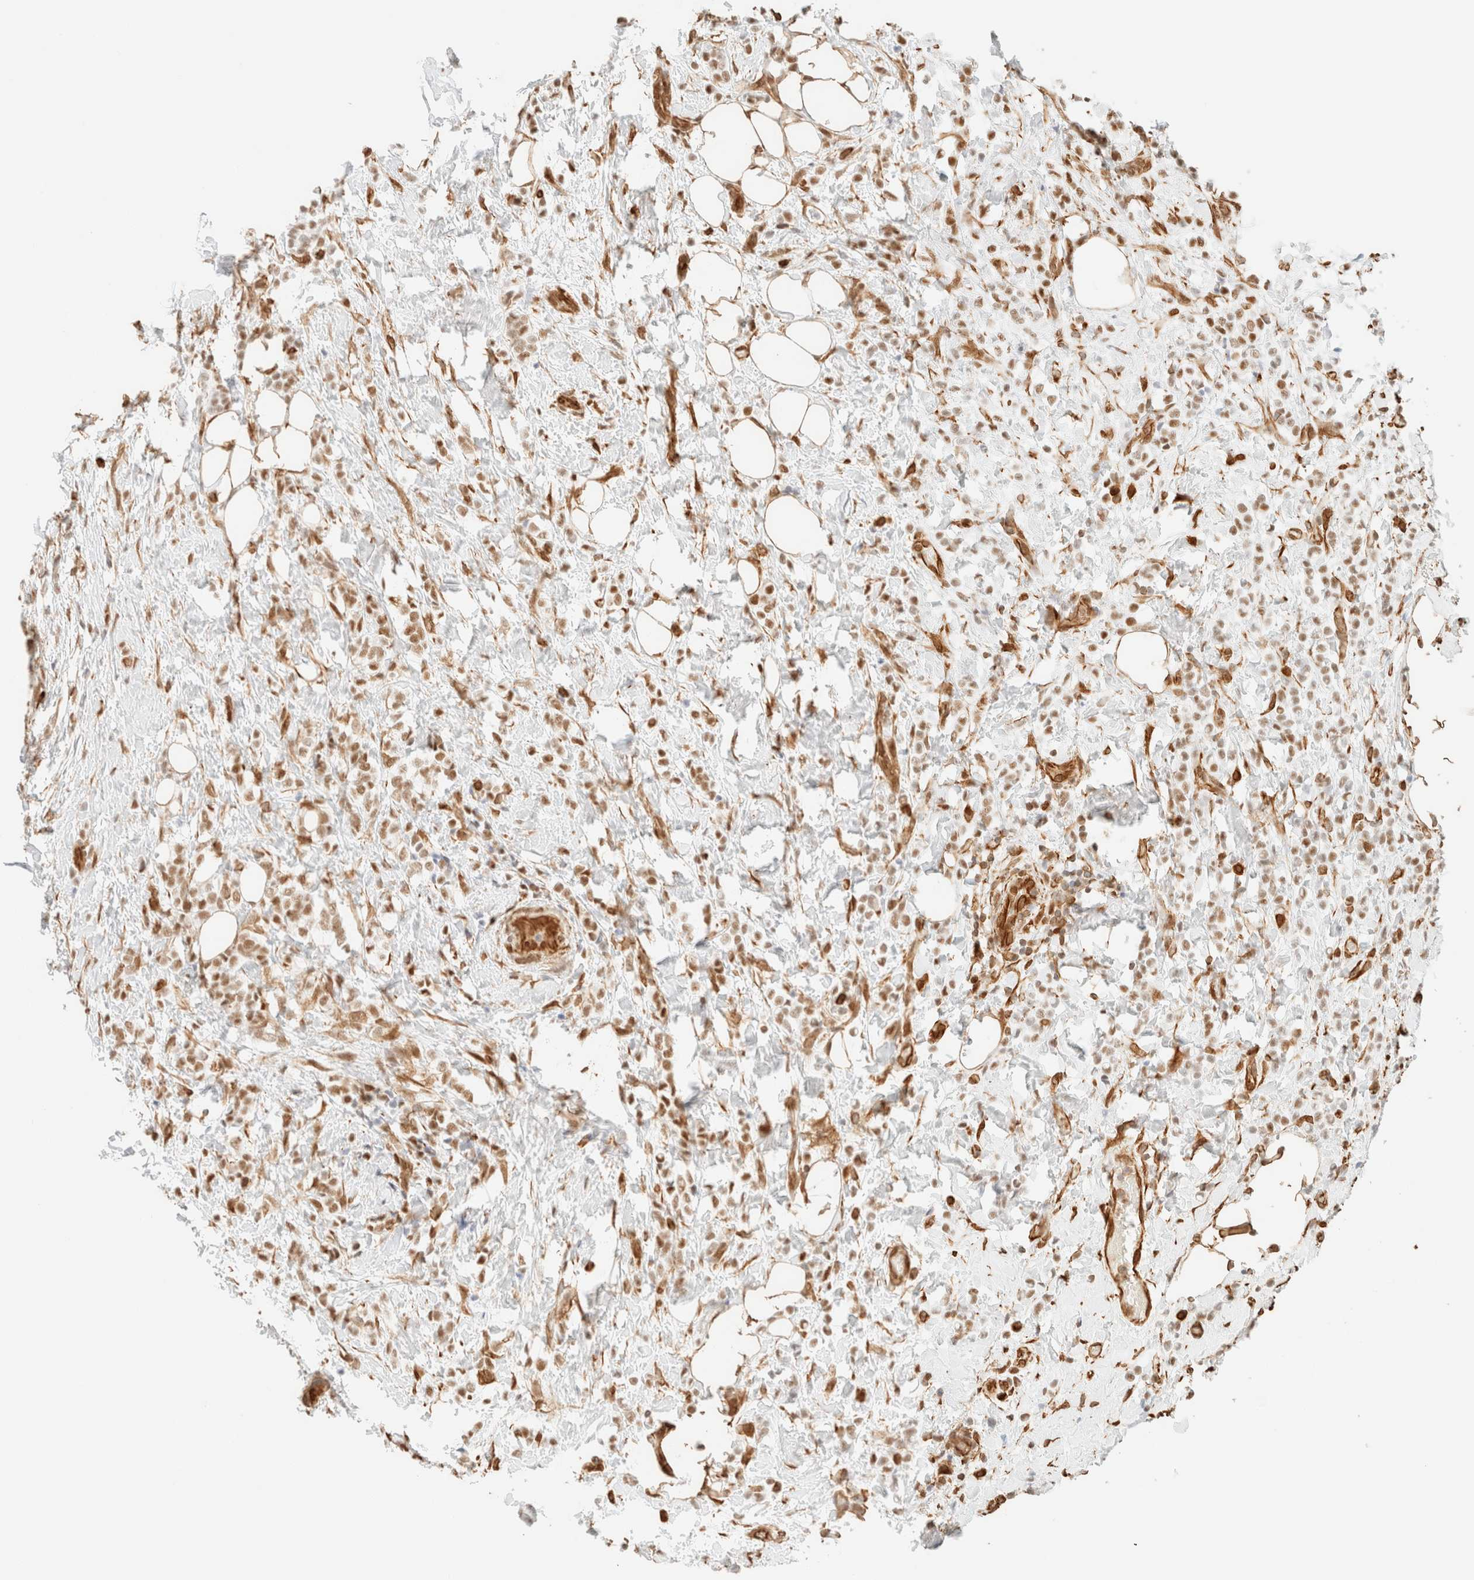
{"staining": {"intensity": "moderate", "quantity": ">75%", "location": "nuclear"}, "tissue": "breast cancer", "cell_type": "Tumor cells", "image_type": "cancer", "snomed": [{"axis": "morphology", "description": "Lobular carcinoma"}, {"axis": "topography", "description": "Breast"}], "caption": "Protein staining by IHC reveals moderate nuclear staining in approximately >75% of tumor cells in lobular carcinoma (breast).", "gene": "ZSCAN18", "patient": {"sex": "female", "age": 50}}